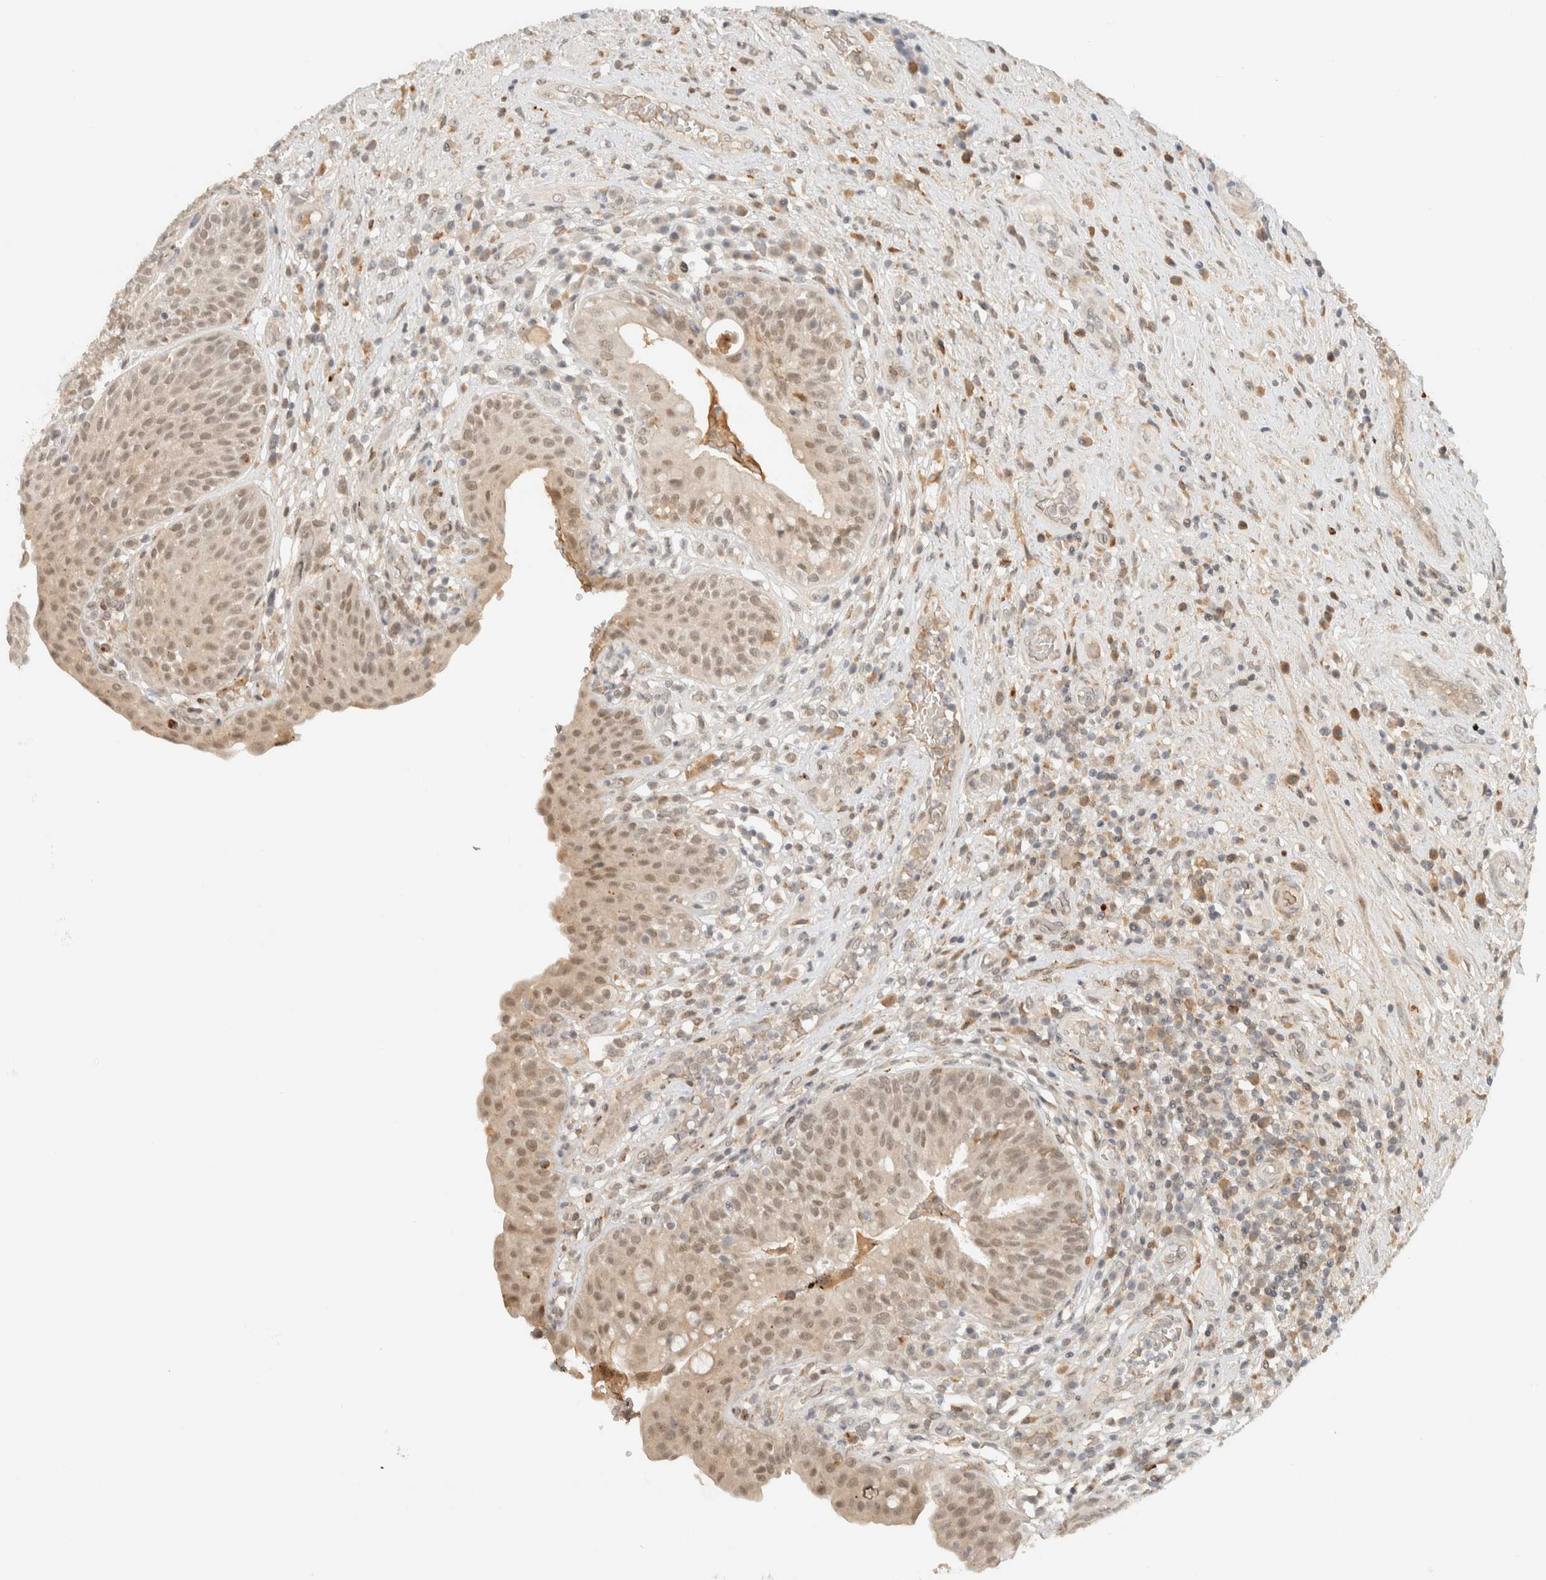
{"staining": {"intensity": "moderate", "quantity": "<25%", "location": "nuclear"}, "tissue": "urinary bladder", "cell_type": "Urothelial cells", "image_type": "normal", "snomed": [{"axis": "morphology", "description": "Normal tissue, NOS"}, {"axis": "topography", "description": "Urinary bladder"}], "caption": "IHC of unremarkable human urinary bladder displays low levels of moderate nuclear expression in about <25% of urothelial cells.", "gene": "ITPRID1", "patient": {"sex": "female", "age": 62}}